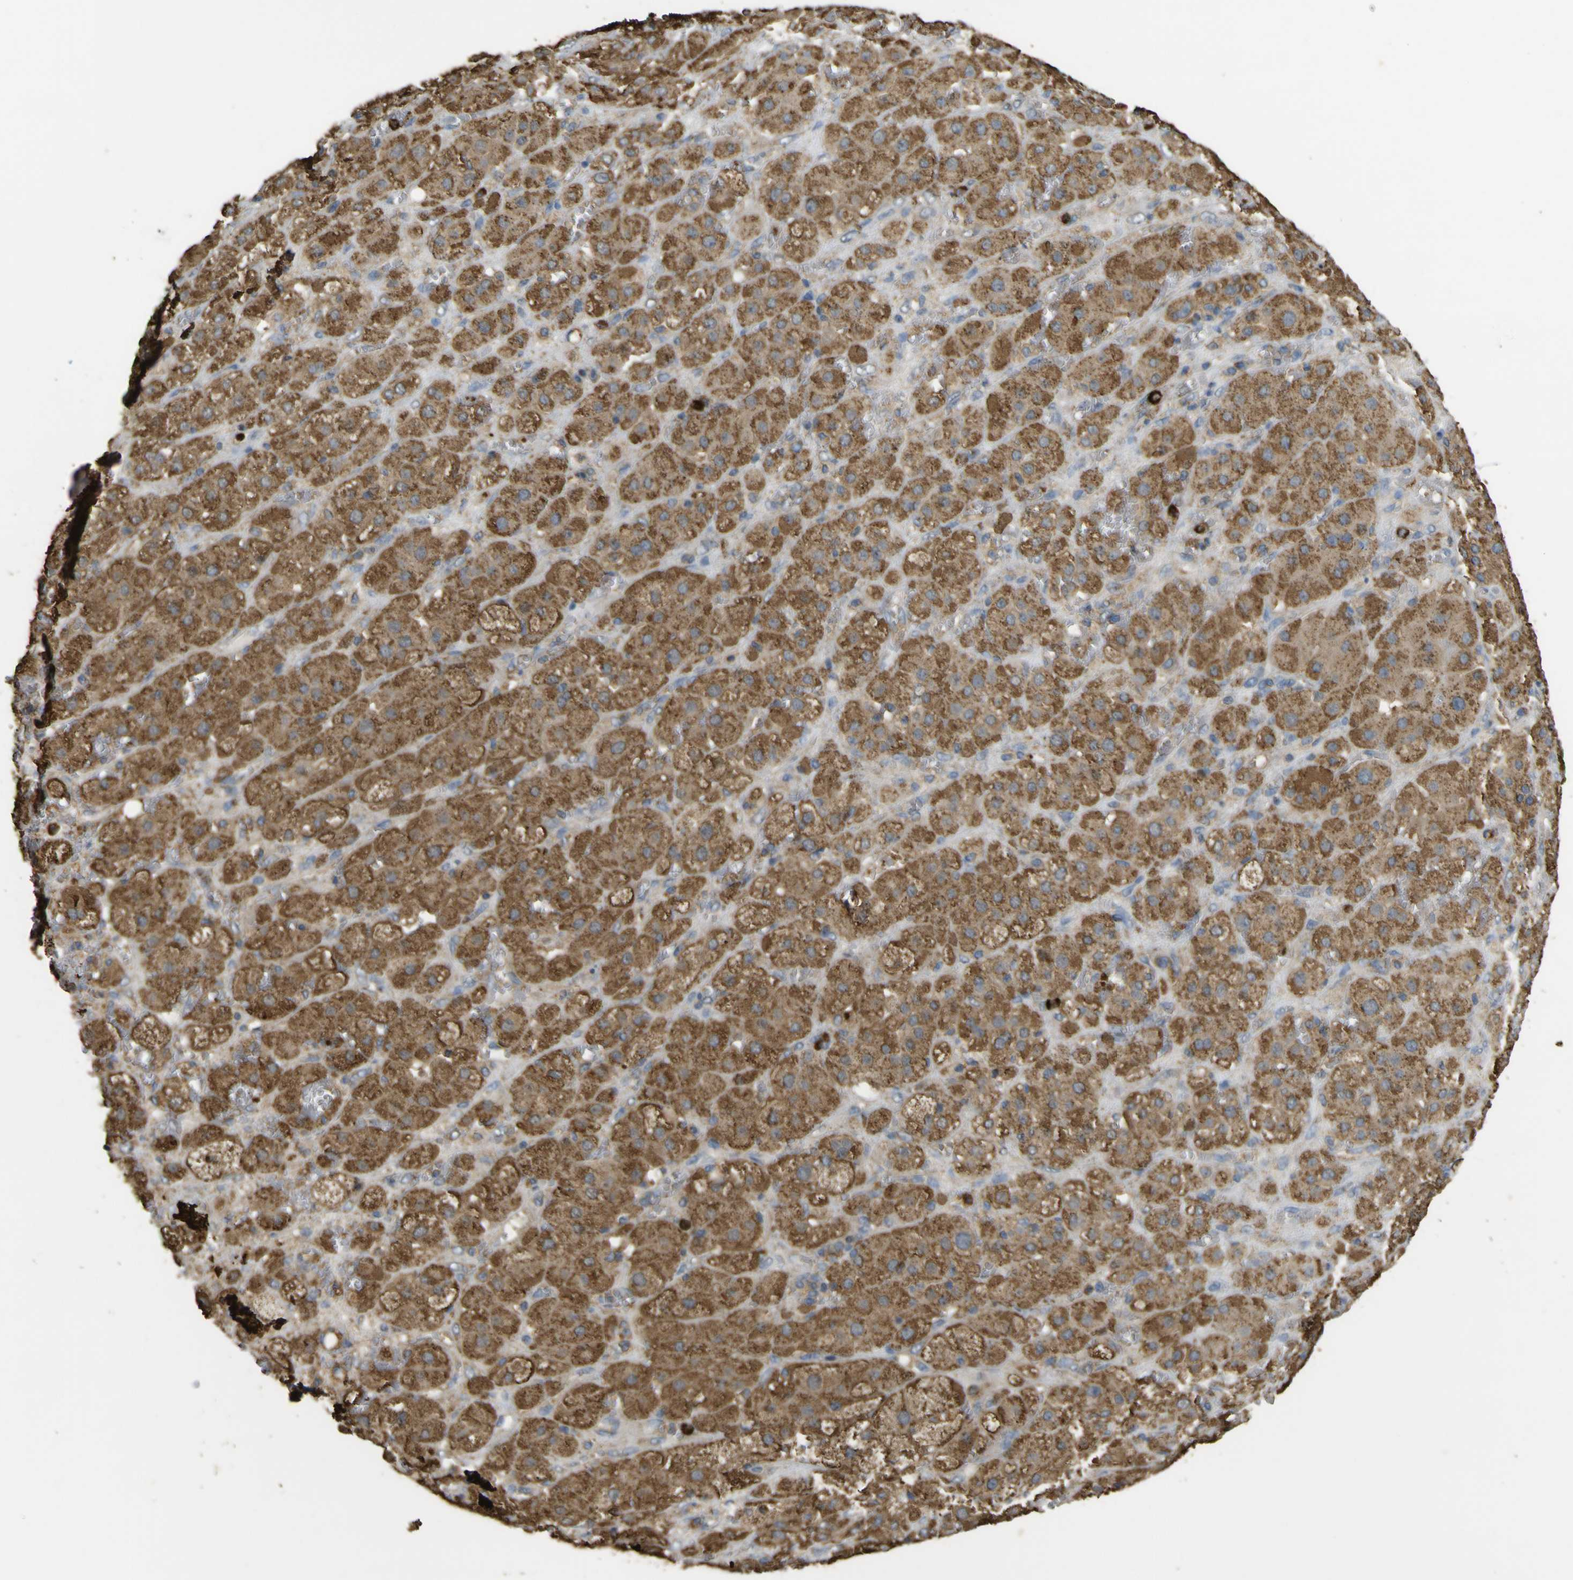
{"staining": {"intensity": "strong", "quantity": ">75%", "location": "cytoplasmic/membranous"}, "tissue": "adrenal gland", "cell_type": "Glandular cells", "image_type": "normal", "snomed": [{"axis": "morphology", "description": "Normal tissue, NOS"}, {"axis": "topography", "description": "Adrenal gland"}], "caption": "Immunohistochemistry (IHC) photomicrograph of benign human adrenal gland stained for a protein (brown), which shows high levels of strong cytoplasmic/membranous positivity in approximately >75% of glandular cells.", "gene": "ACSL3", "patient": {"sex": "female", "age": 47}}